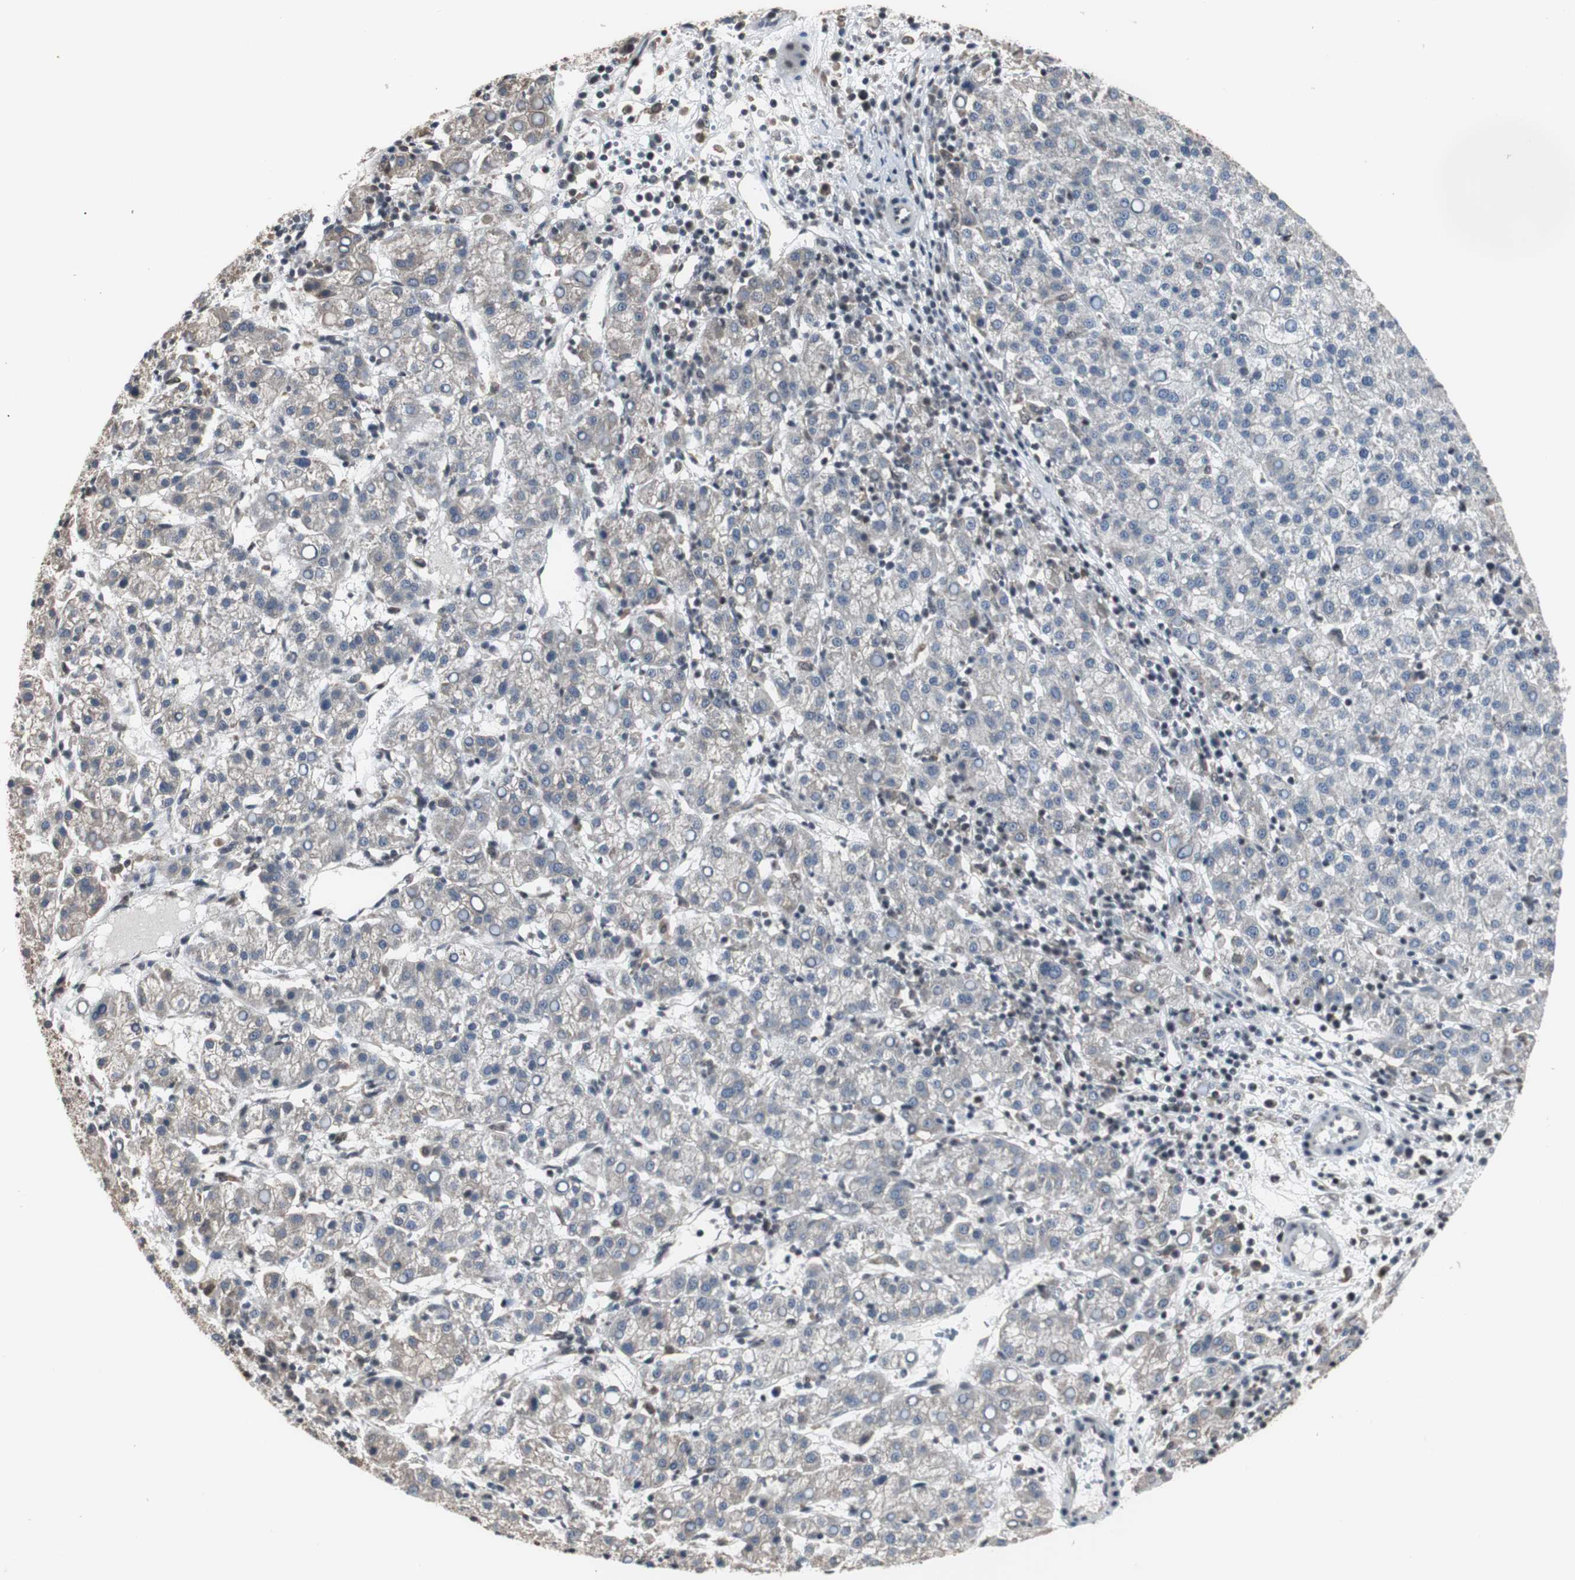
{"staining": {"intensity": "negative", "quantity": "none", "location": "none"}, "tissue": "liver cancer", "cell_type": "Tumor cells", "image_type": "cancer", "snomed": [{"axis": "morphology", "description": "Carcinoma, Hepatocellular, NOS"}, {"axis": "topography", "description": "Liver"}], "caption": "Immunohistochemistry (IHC) of human liver hepatocellular carcinoma shows no positivity in tumor cells.", "gene": "TERF2IP", "patient": {"sex": "female", "age": 58}}